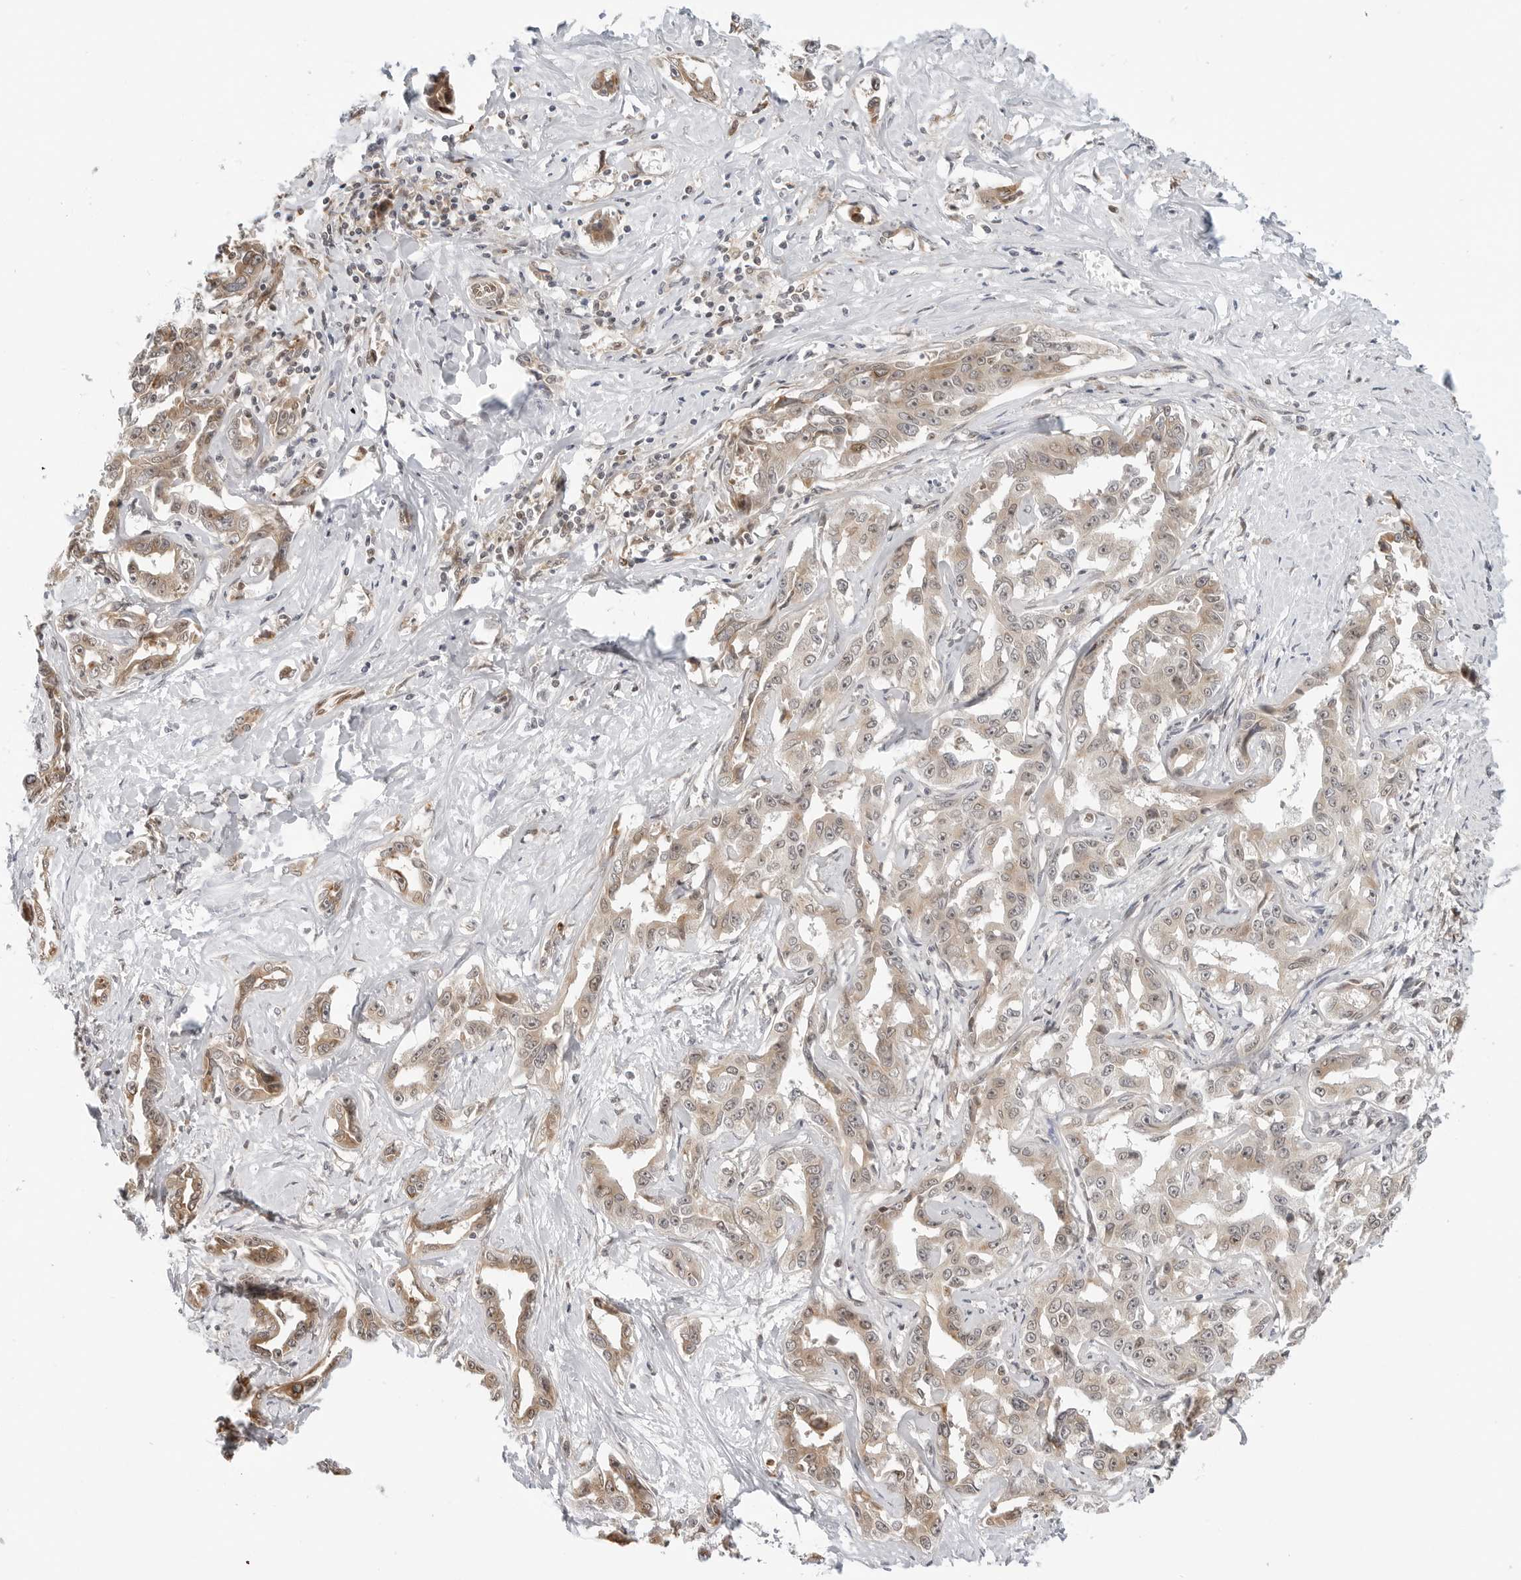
{"staining": {"intensity": "moderate", "quantity": "25%-75%", "location": "cytoplasmic/membranous"}, "tissue": "liver cancer", "cell_type": "Tumor cells", "image_type": "cancer", "snomed": [{"axis": "morphology", "description": "Cholangiocarcinoma"}, {"axis": "topography", "description": "Liver"}], "caption": "Liver cholangiocarcinoma stained for a protein (brown) displays moderate cytoplasmic/membranous positive positivity in approximately 25%-75% of tumor cells.", "gene": "TIPRL", "patient": {"sex": "male", "age": 59}}